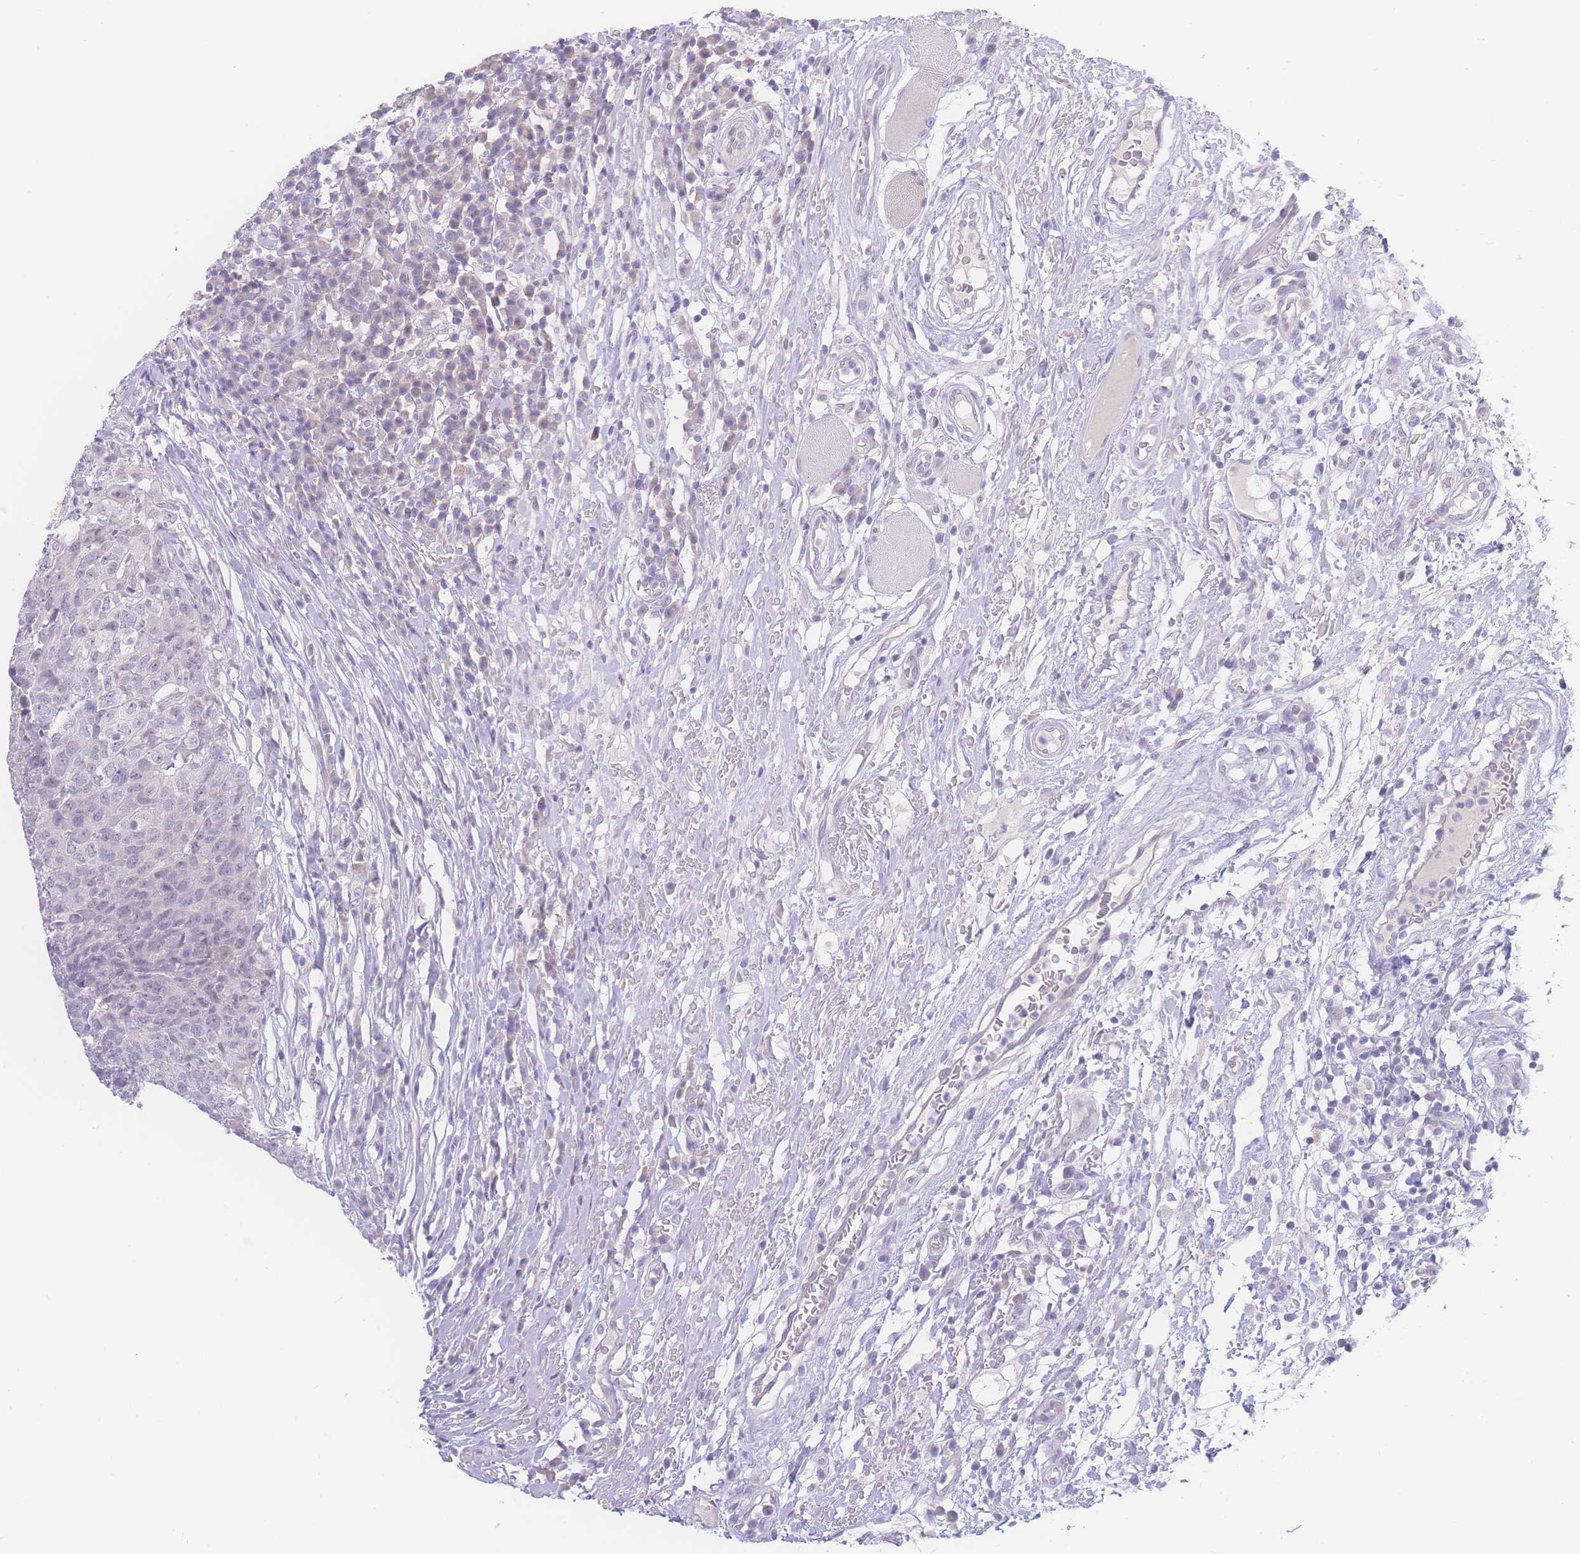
{"staining": {"intensity": "negative", "quantity": "none", "location": "none"}, "tissue": "head and neck cancer", "cell_type": "Tumor cells", "image_type": "cancer", "snomed": [{"axis": "morphology", "description": "Normal tissue, NOS"}, {"axis": "morphology", "description": "Squamous cell carcinoma, NOS"}, {"axis": "topography", "description": "Skeletal muscle"}, {"axis": "topography", "description": "Vascular tissue"}, {"axis": "topography", "description": "Peripheral nerve tissue"}, {"axis": "topography", "description": "Head-Neck"}], "caption": "High magnification brightfield microscopy of head and neck cancer (squamous cell carcinoma) stained with DAB (brown) and counterstained with hematoxylin (blue): tumor cells show no significant staining. Nuclei are stained in blue.", "gene": "PRSS22", "patient": {"sex": "male", "age": 66}}